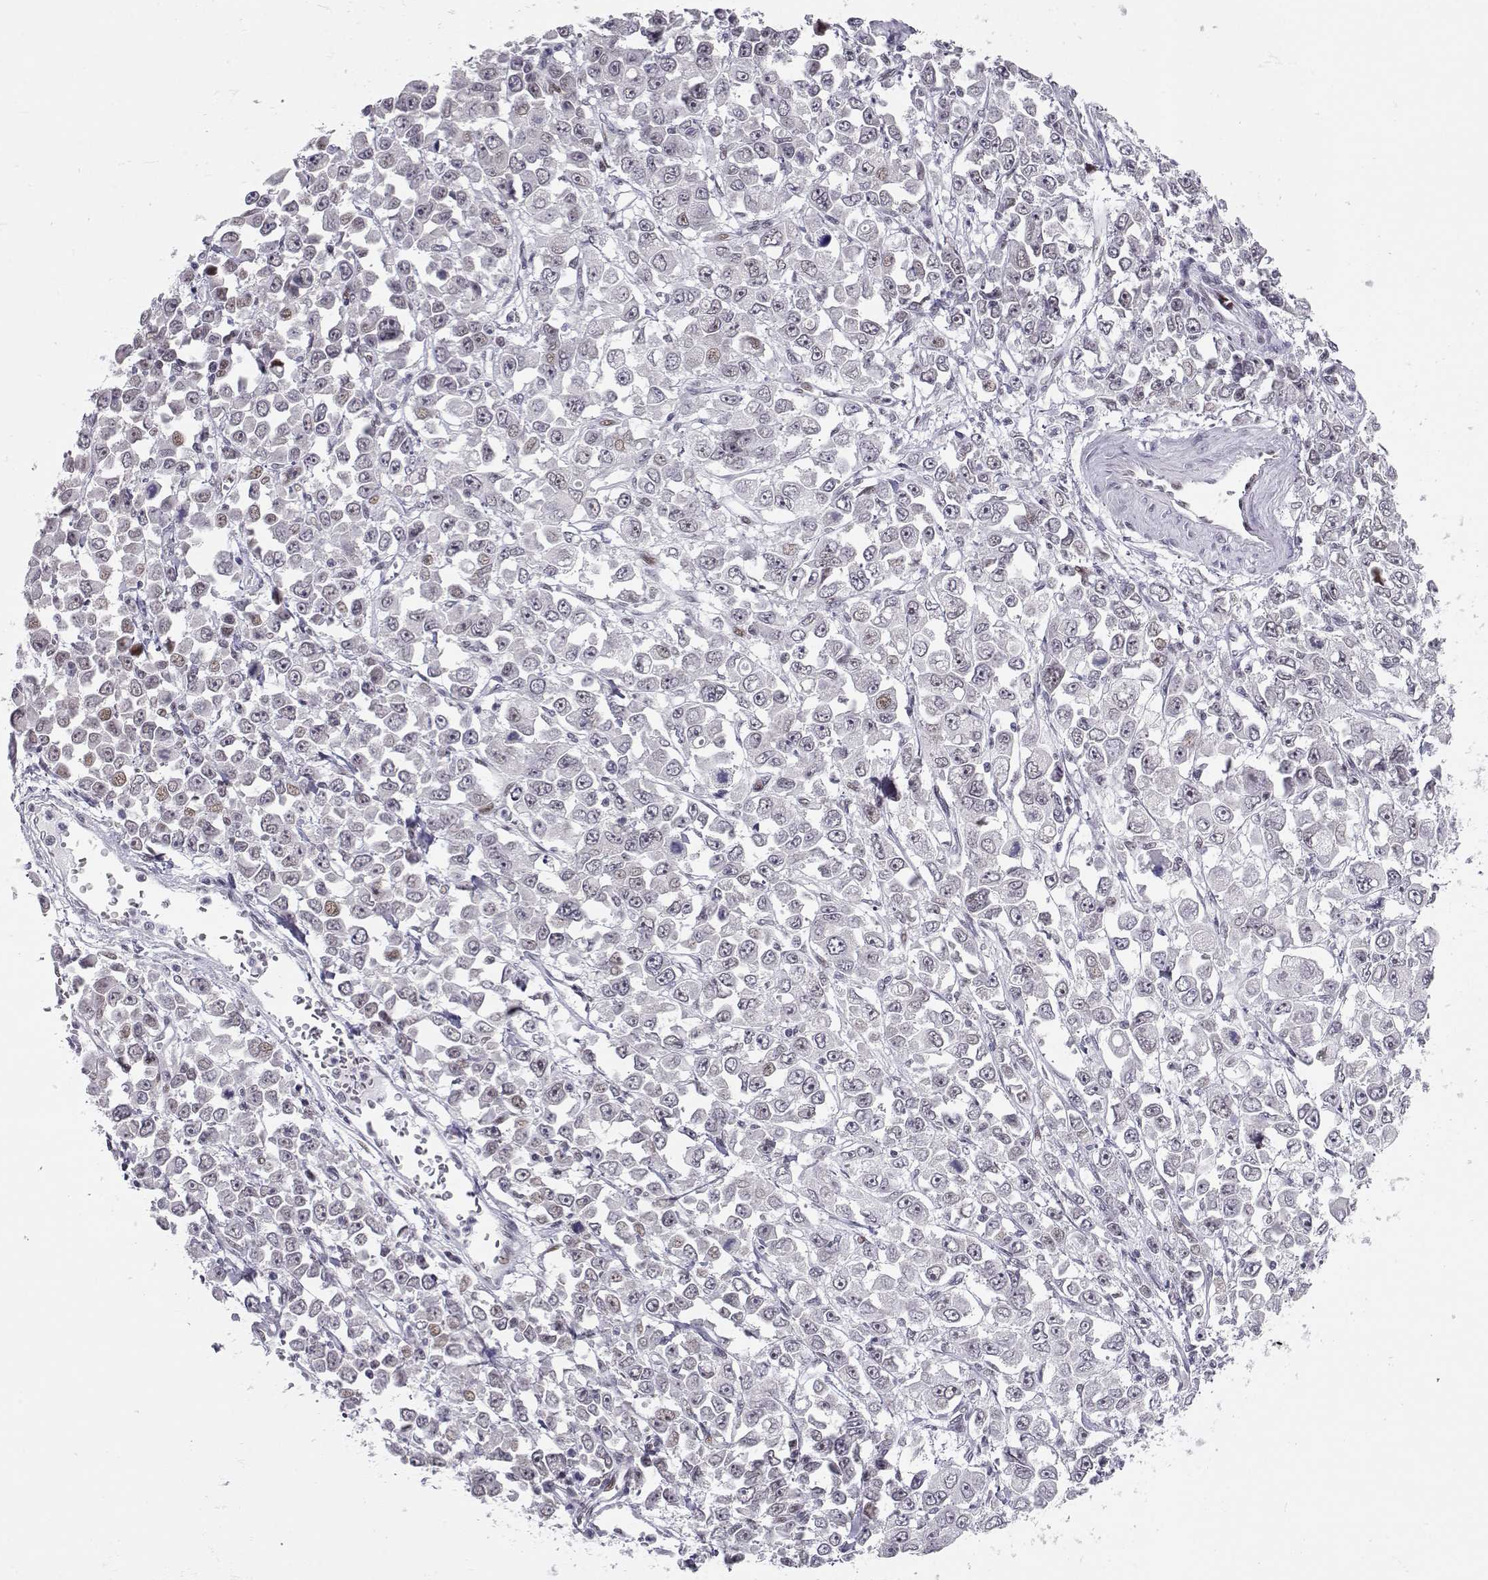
{"staining": {"intensity": "negative", "quantity": "none", "location": "none"}, "tissue": "stomach cancer", "cell_type": "Tumor cells", "image_type": "cancer", "snomed": [{"axis": "morphology", "description": "Adenocarcinoma, NOS"}, {"axis": "topography", "description": "Stomach, upper"}], "caption": "This is an immunohistochemistry (IHC) histopathology image of human stomach cancer. There is no staining in tumor cells.", "gene": "SIX6", "patient": {"sex": "male", "age": 70}}